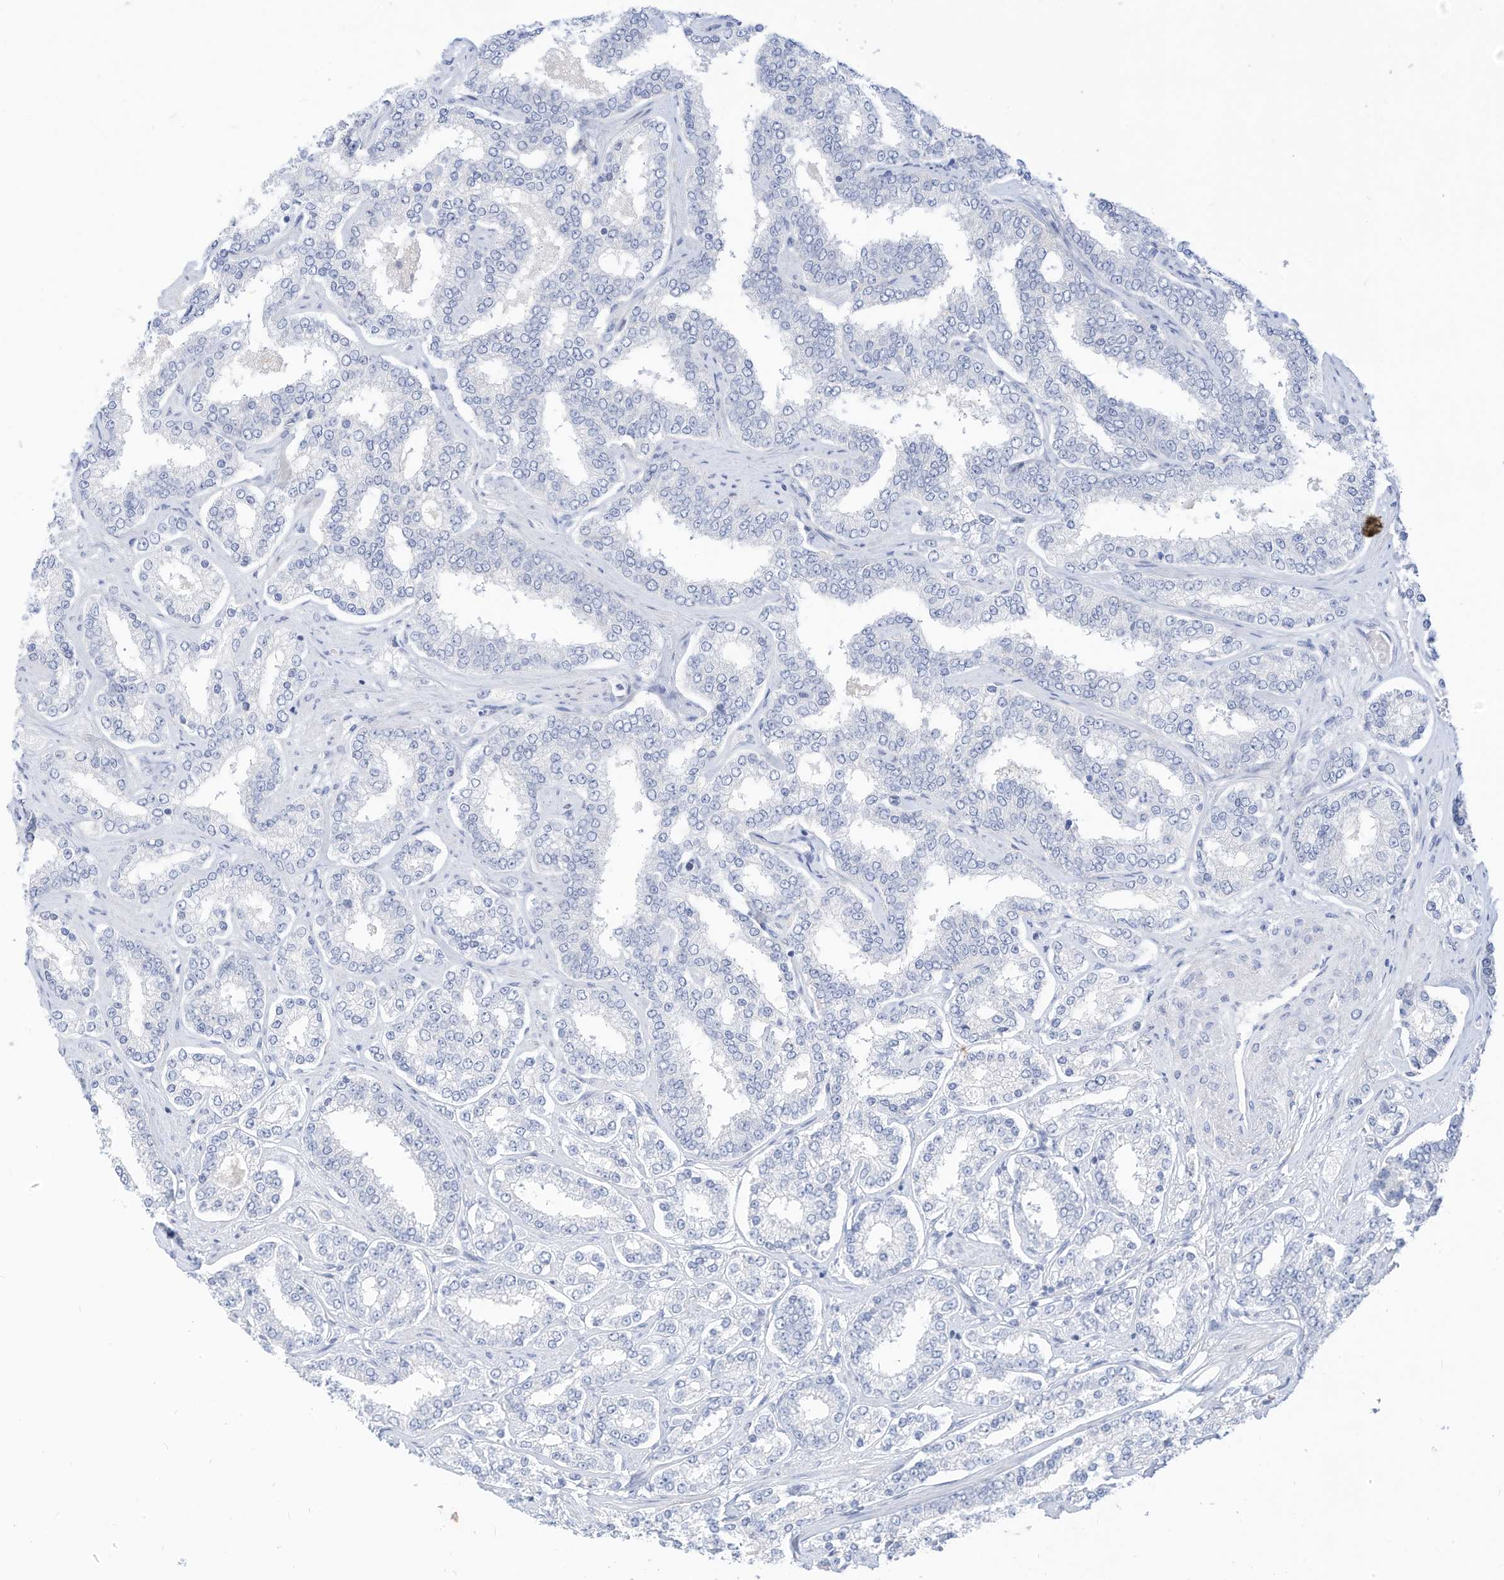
{"staining": {"intensity": "negative", "quantity": "none", "location": "none"}, "tissue": "prostate cancer", "cell_type": "Tumor cells", "image_type": "cancer", "snomed": [{"axis": "morphology", "description": "Normal tissue, NOS"}, {"axis": "morphology", "description": "Adenocarcinoma, High grade"}, {"axis": "topography", "description": "Prostate"}], "caption": "Tumor cells show no significant staining in adenocarcinoma (high-grade) (prostate).", "gene": "SPOCD1", "patient": {"sex": "male", "age": 83}}